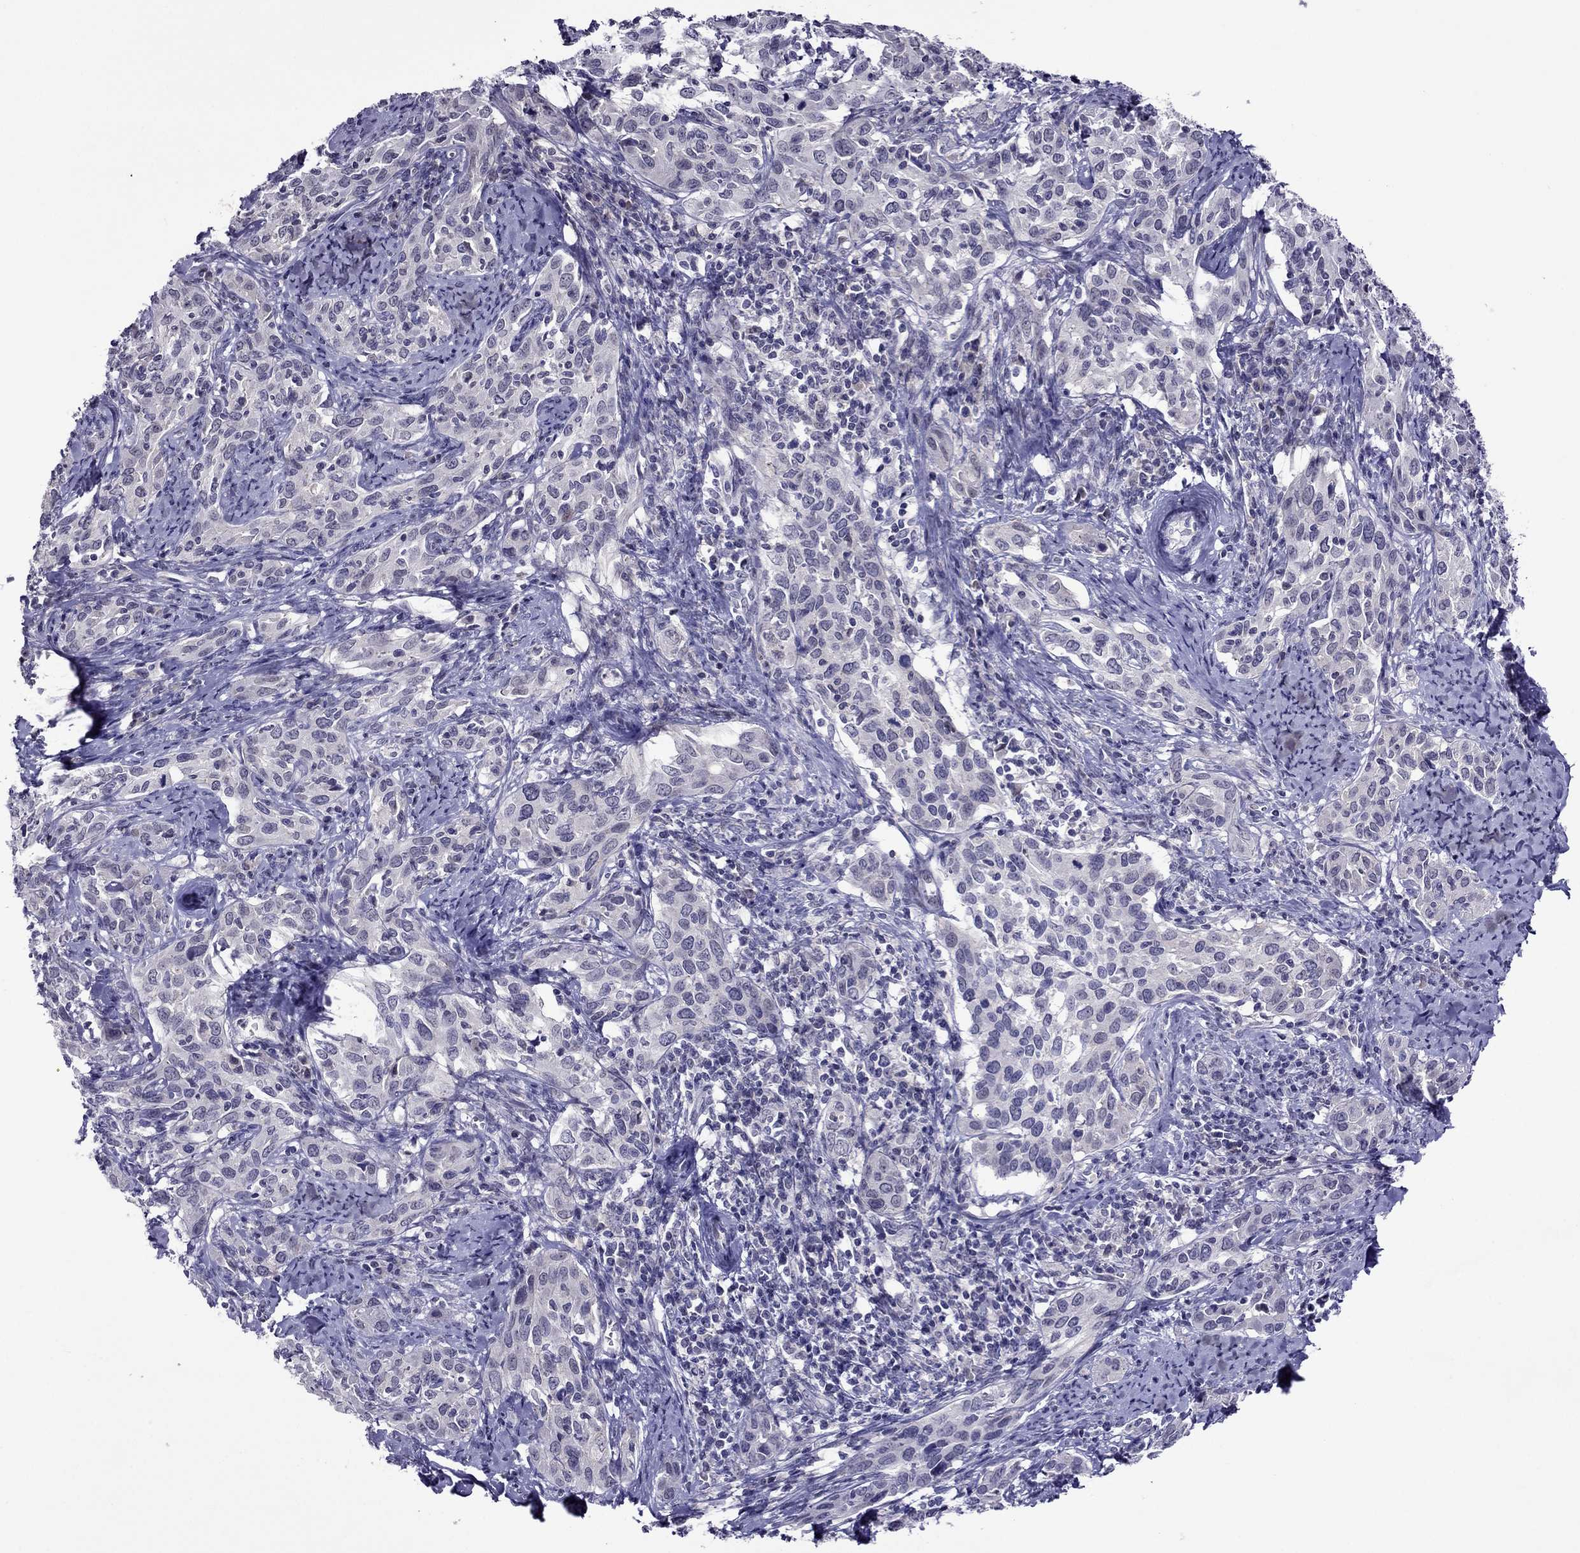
{"staining": {"intensity": "negative", "quantity": "none", "location": "none"}, "tissue": "cervical cancer", "cell_type": "Tumor cells", "image_type": "cancer", "snomed": [{"axis": "morphology", "description": "Squamous cell carcinoma, NOS"}, {"axis": "topography", "description": "Cervix"}], "caption": "DAB immunohistochemical staining of cervical cancer reveals no significant expression in tumor cells. The staining is performed using DAB brown chromogen with nuclei counter-stained in using hematoxylin.", "gene": "SPTBN4", "patient": {"sex": "female", "age": 51}}